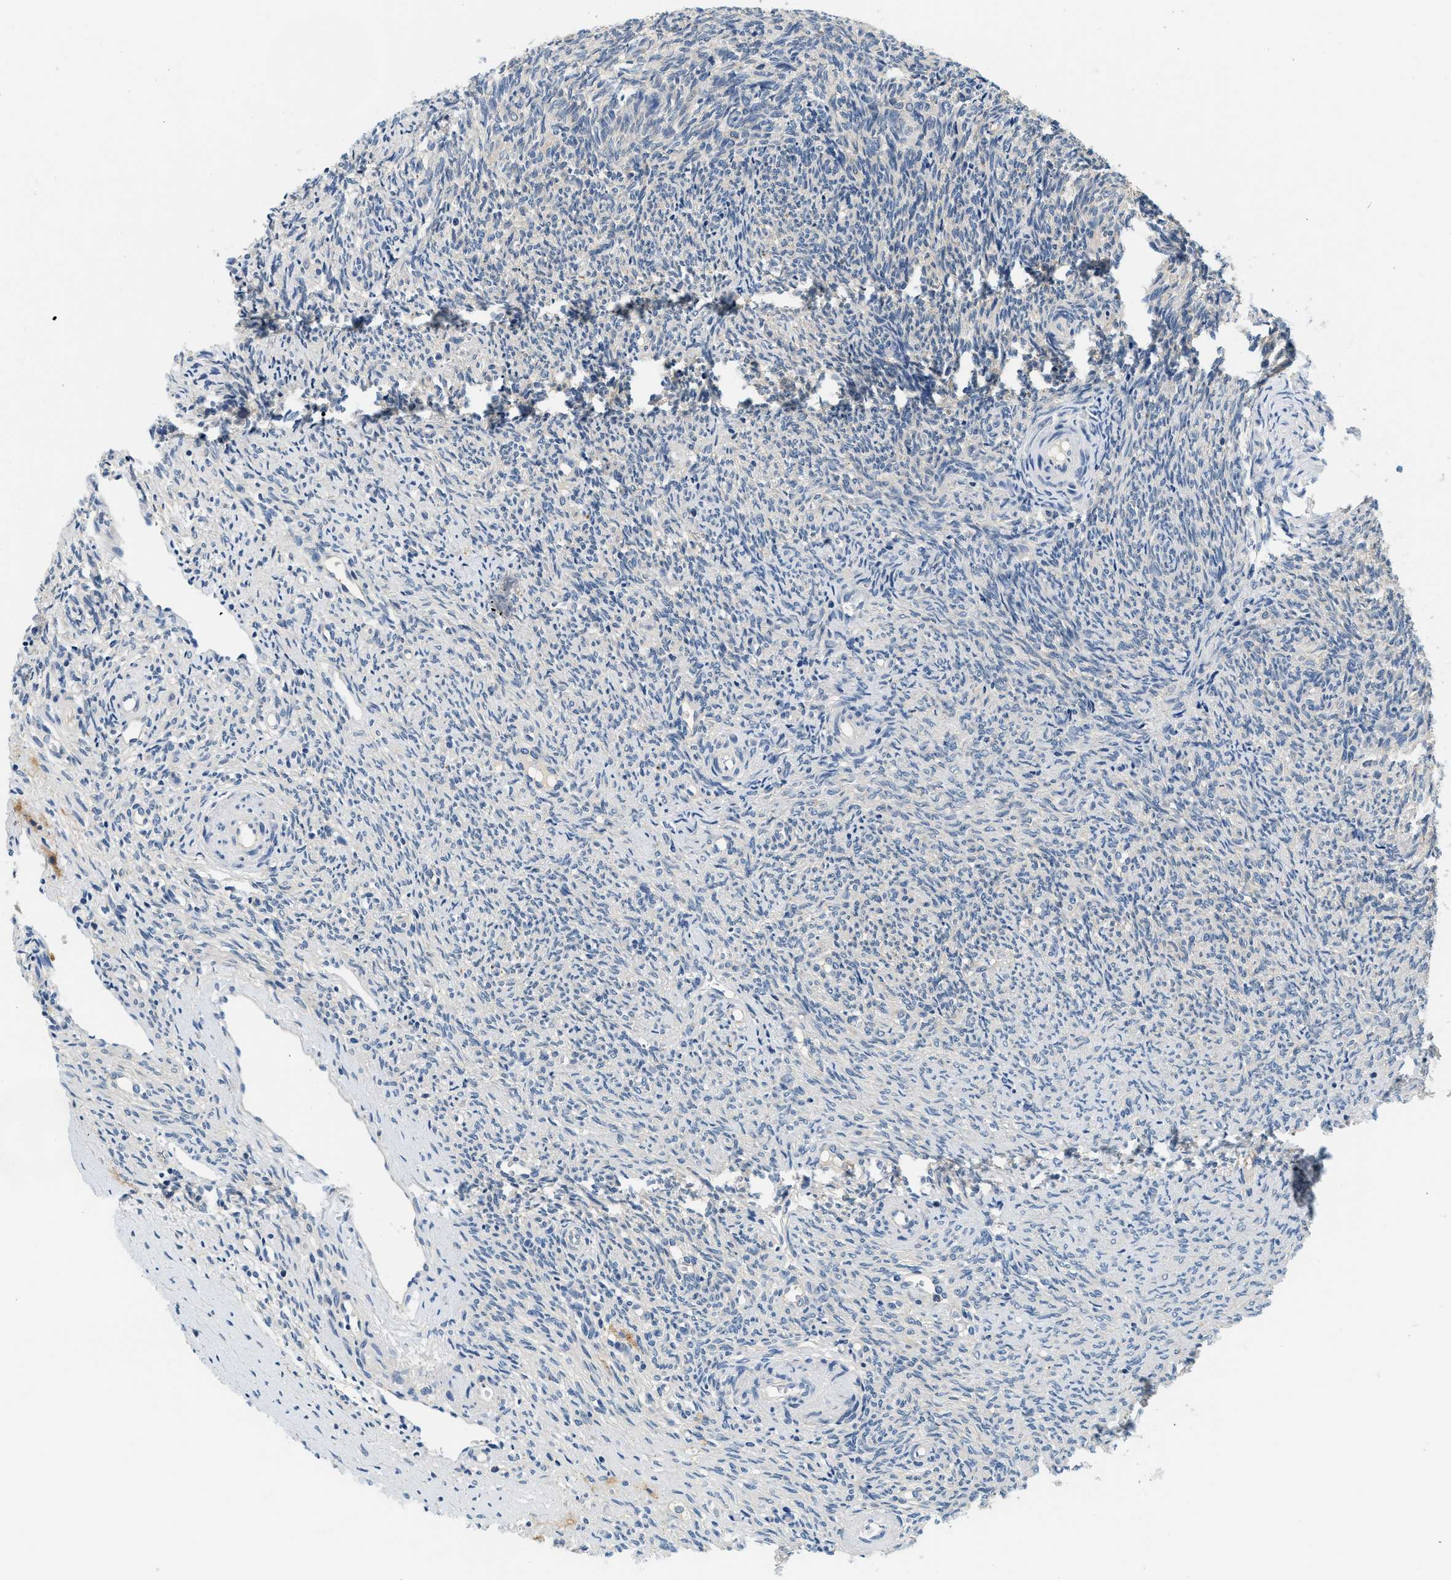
{"staining": {"intensity": "weak", "quantity": "<25%", "location": "cytoplasmic/membranous"}, "tissue": "ovary", "cell_type": "Follicle cells", "image_type": "normal", "snomed": [{"axis": "morphology", "description": "Normal tissue, NOS"}, {"axis": "topography", "description": "Ovary"}], "caption": "Unremarkable ovary was stained to show a protein in brown. There is no significant positivity in follicle cells. (DAB (3,3'-diaminobenzidine) IHC with hematoxylin counter stain).", "gene": "SLC35E1", "patient": {"sex": "female", "age": 41}}